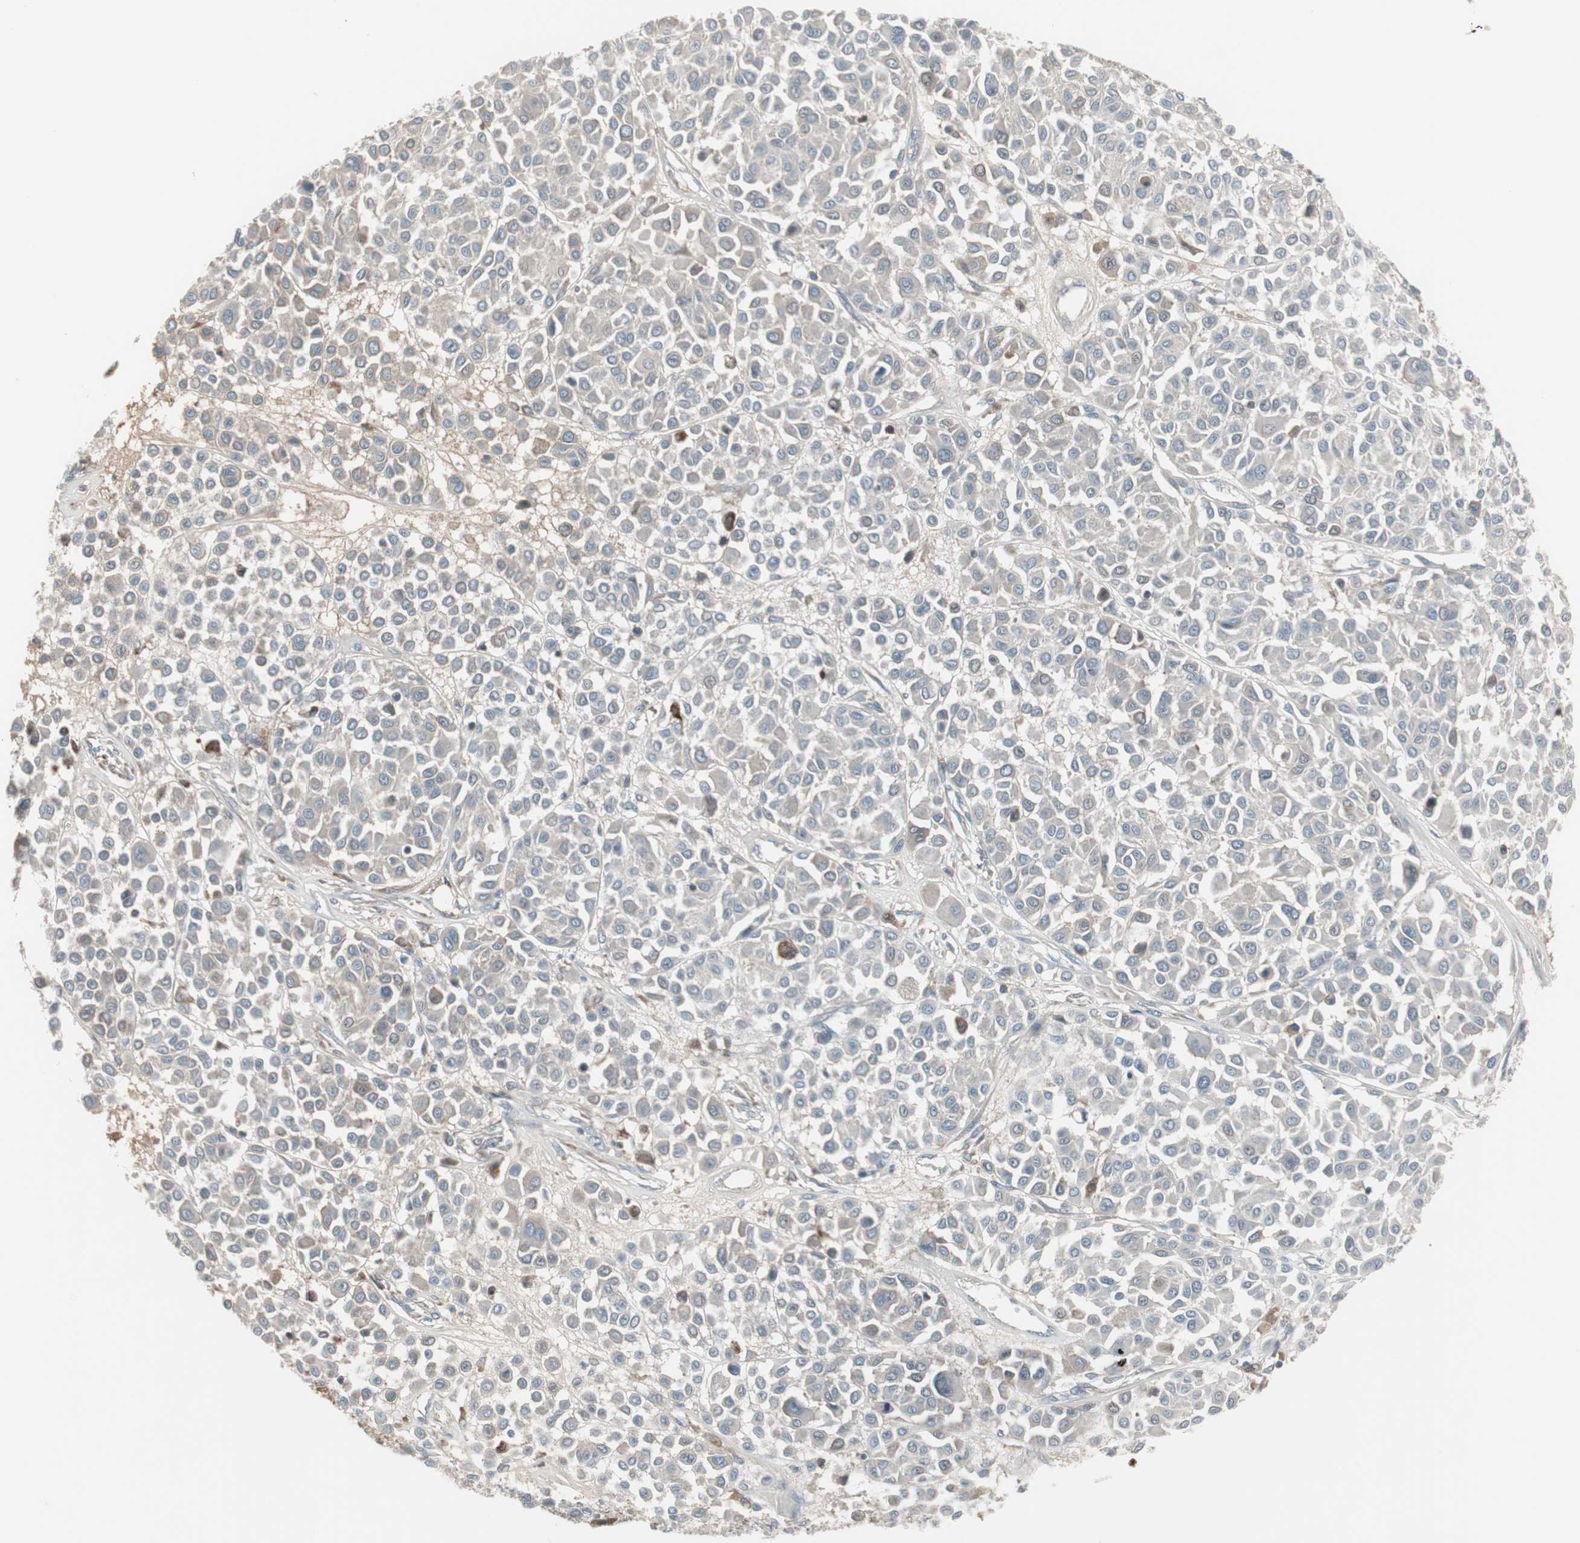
{"staining": {"intensity": "weak", "quantity": "25%-75%", "location": "cytoplasmic/membranous"}, "tissue": "melanoma", "cell_type": "Tumor cells", "image_type": "cancer", "snomed": [{"axis": "morphology", "description": "Malignant melanoma, Metastatic site"}, {"axis": "topography", "description": "Soft tissue"}], "caption": "Human melanoma stained with a brown dye shows weak cytoplasmic/membranous positive positivity in about 25%-75% of tumor cells.", "gene": "ZSCAN32", "patient": {"sex": "male", "age": 41}}